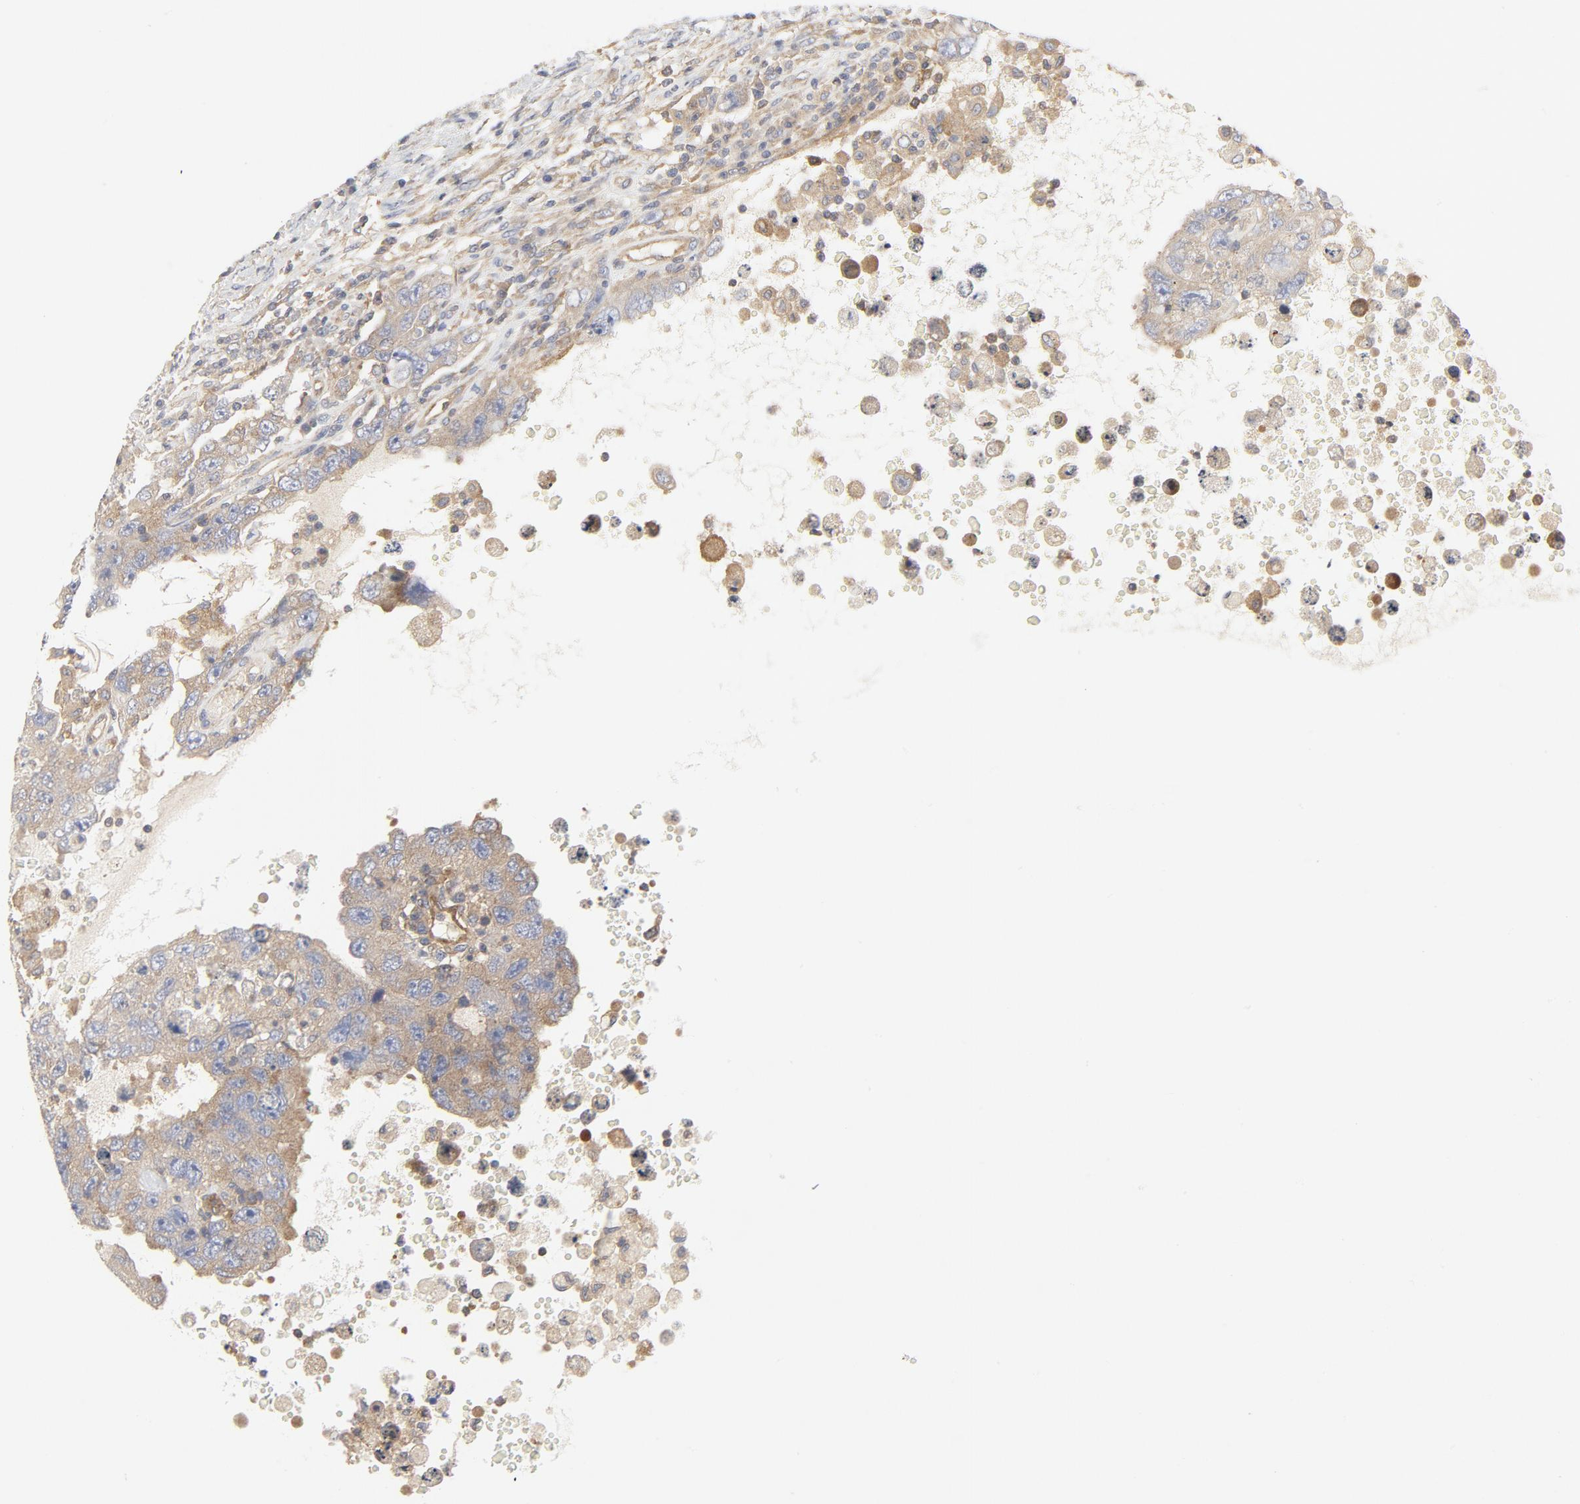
{"staining": {"intensity": "weak", "quantity": "25%-75%", "location": "cytoplasmic/membranous"}, "tissue": "testis cancer", "cell_type": "Tumor cells", "image_type": "cancer", "snomed": [{"axis": "morphology", "description": "Carcinoma, Embryonal, NOS"}, {"axis": "topography", "description": "Testis"}], "caption": "Testis cancer (embryonal carcinoma) stained with IHC exhibits weak cytoplasmic/membranous expression in approximately 25%-75% of tumor cells. (brown staining indicates protein expression, while blue staining denotes nuclei).", "gene": "RABEP1", "patient": {"sex": "male", "age": 26}}